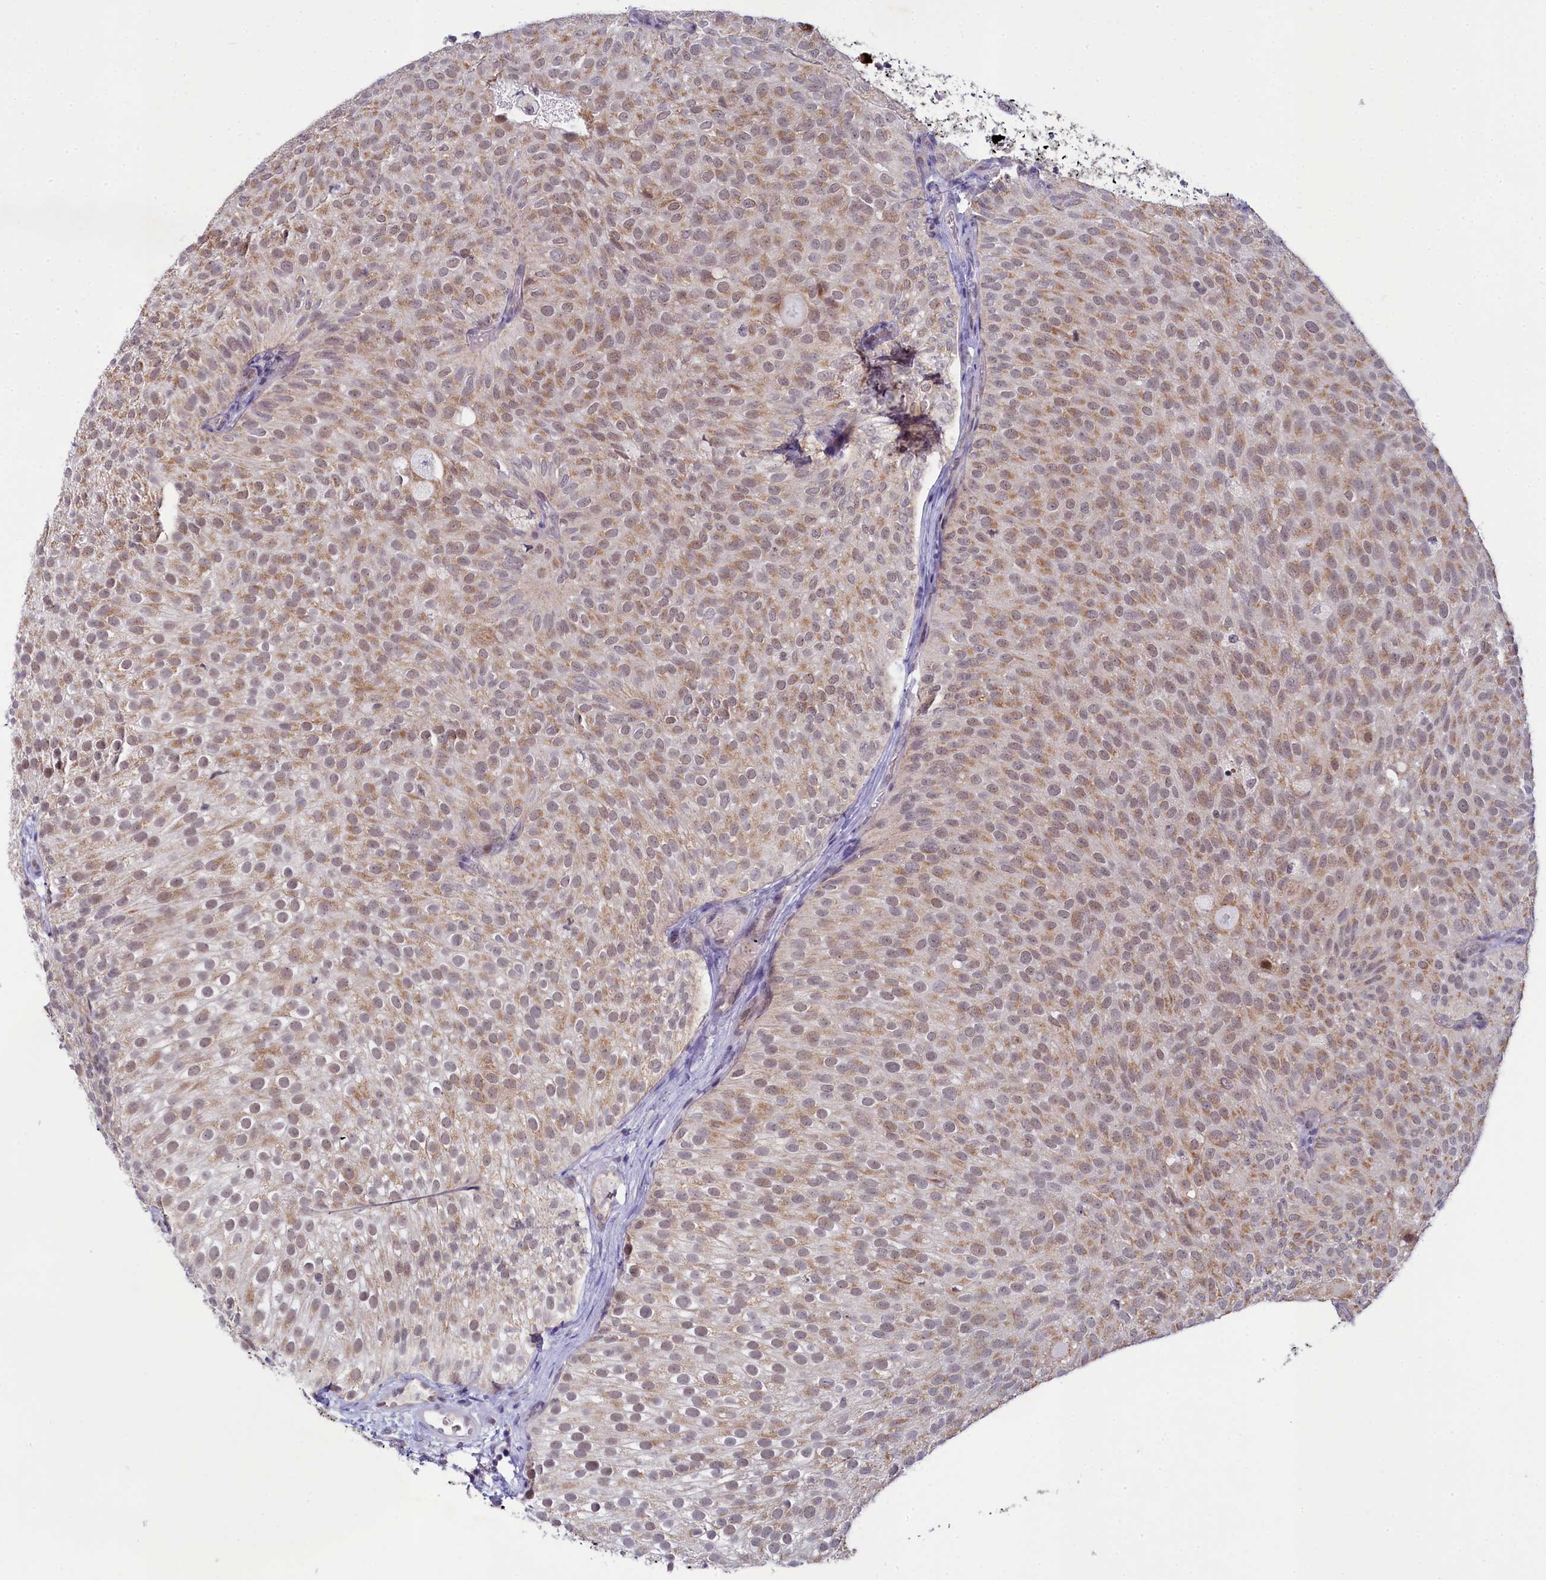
{"staining": {"intensity": "moderate", "quantity": "25%-75%", "location": "cytoplasmic/membranous"}, "tissue": "urothelial cancer", "cell_type": "Tumor cells", "image_type": "cancer", "snomed": [{"axis": "morphology", "description": "Urothelial carcinoma, Low grade"}, {"axis": "topography", "description": "Urinary bladder"}], "caption": "Protein analysis of urothelial cancer tissue displays moderate cytoplasmic/membranous positivity in approximately 25%-75% of tumor cells. Nuclei are stained in blue.", "gene": "PPHLN1", "patient": {"sex": "male", "age": 78}}